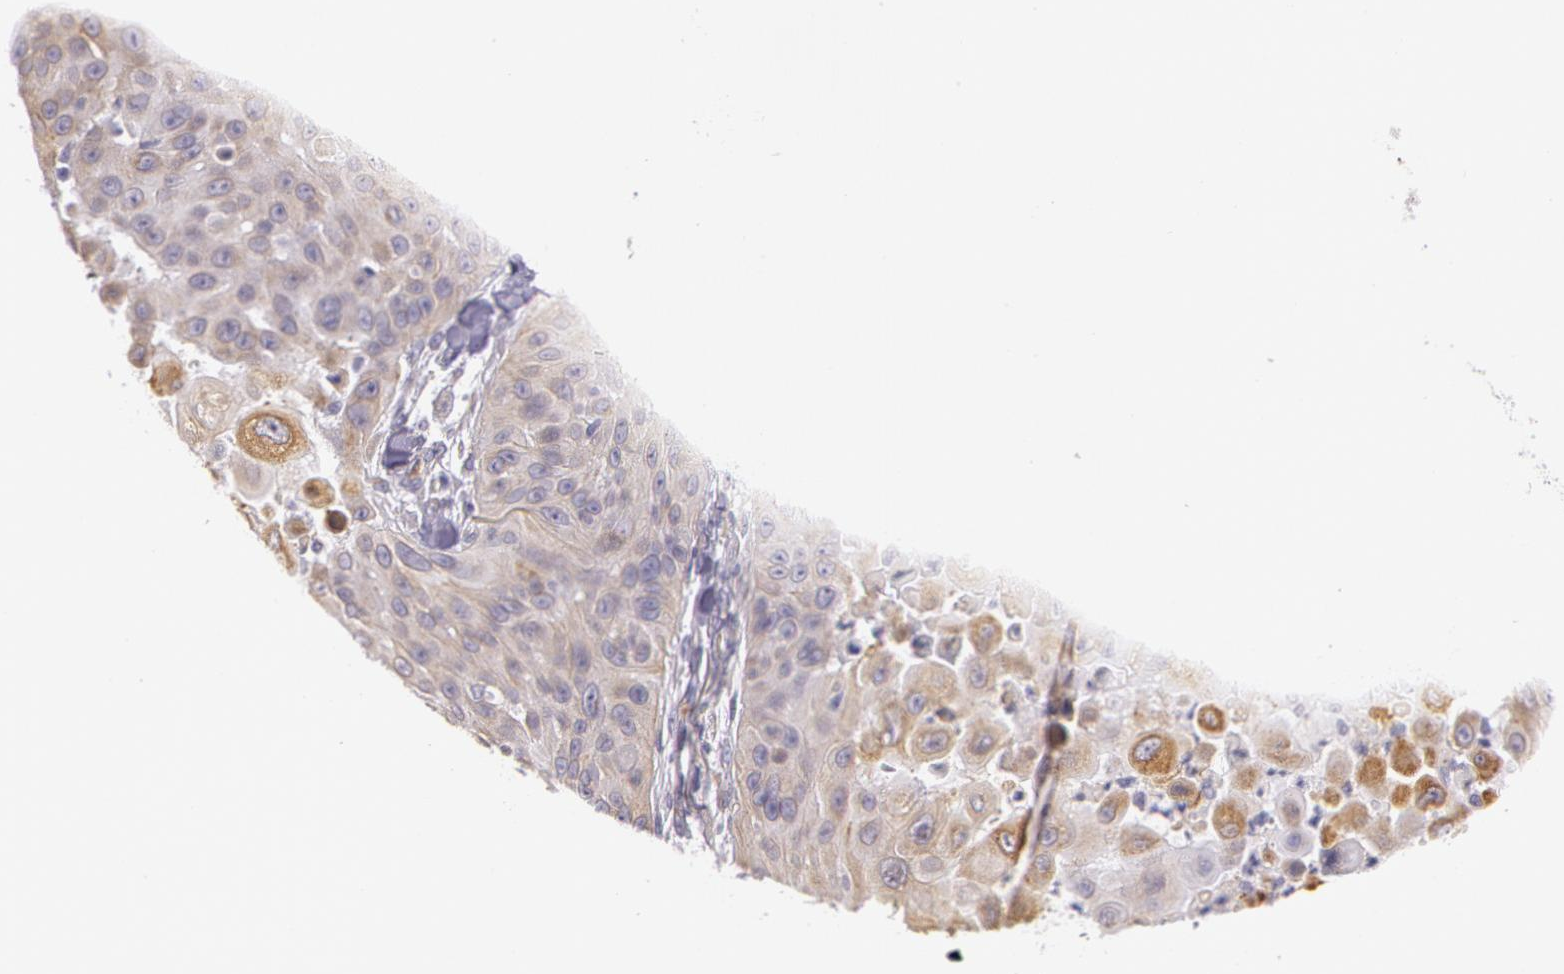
{"staining": {"intensity": "weak", "quantity": ">75%", "location": "cytoplasmic/membranous"}, "tissue": "skin cancer", "cell_type": "Tumor cells", "image_type": "cancer", "snomed": [{"axis": "morphology", "description": "Squamous cell carcinoma, NOS"}, {"axis": "topography", "description": "Skin"}], "caption": "About >75% of tumor cells in human skin squamous cell carcinoma demonstrate weak cytoplasmic/membranous protein positivity as visualized by brown immunohistochemical staining.", "gene": "APP", "patient": {"sex": "male", "age": 82}}